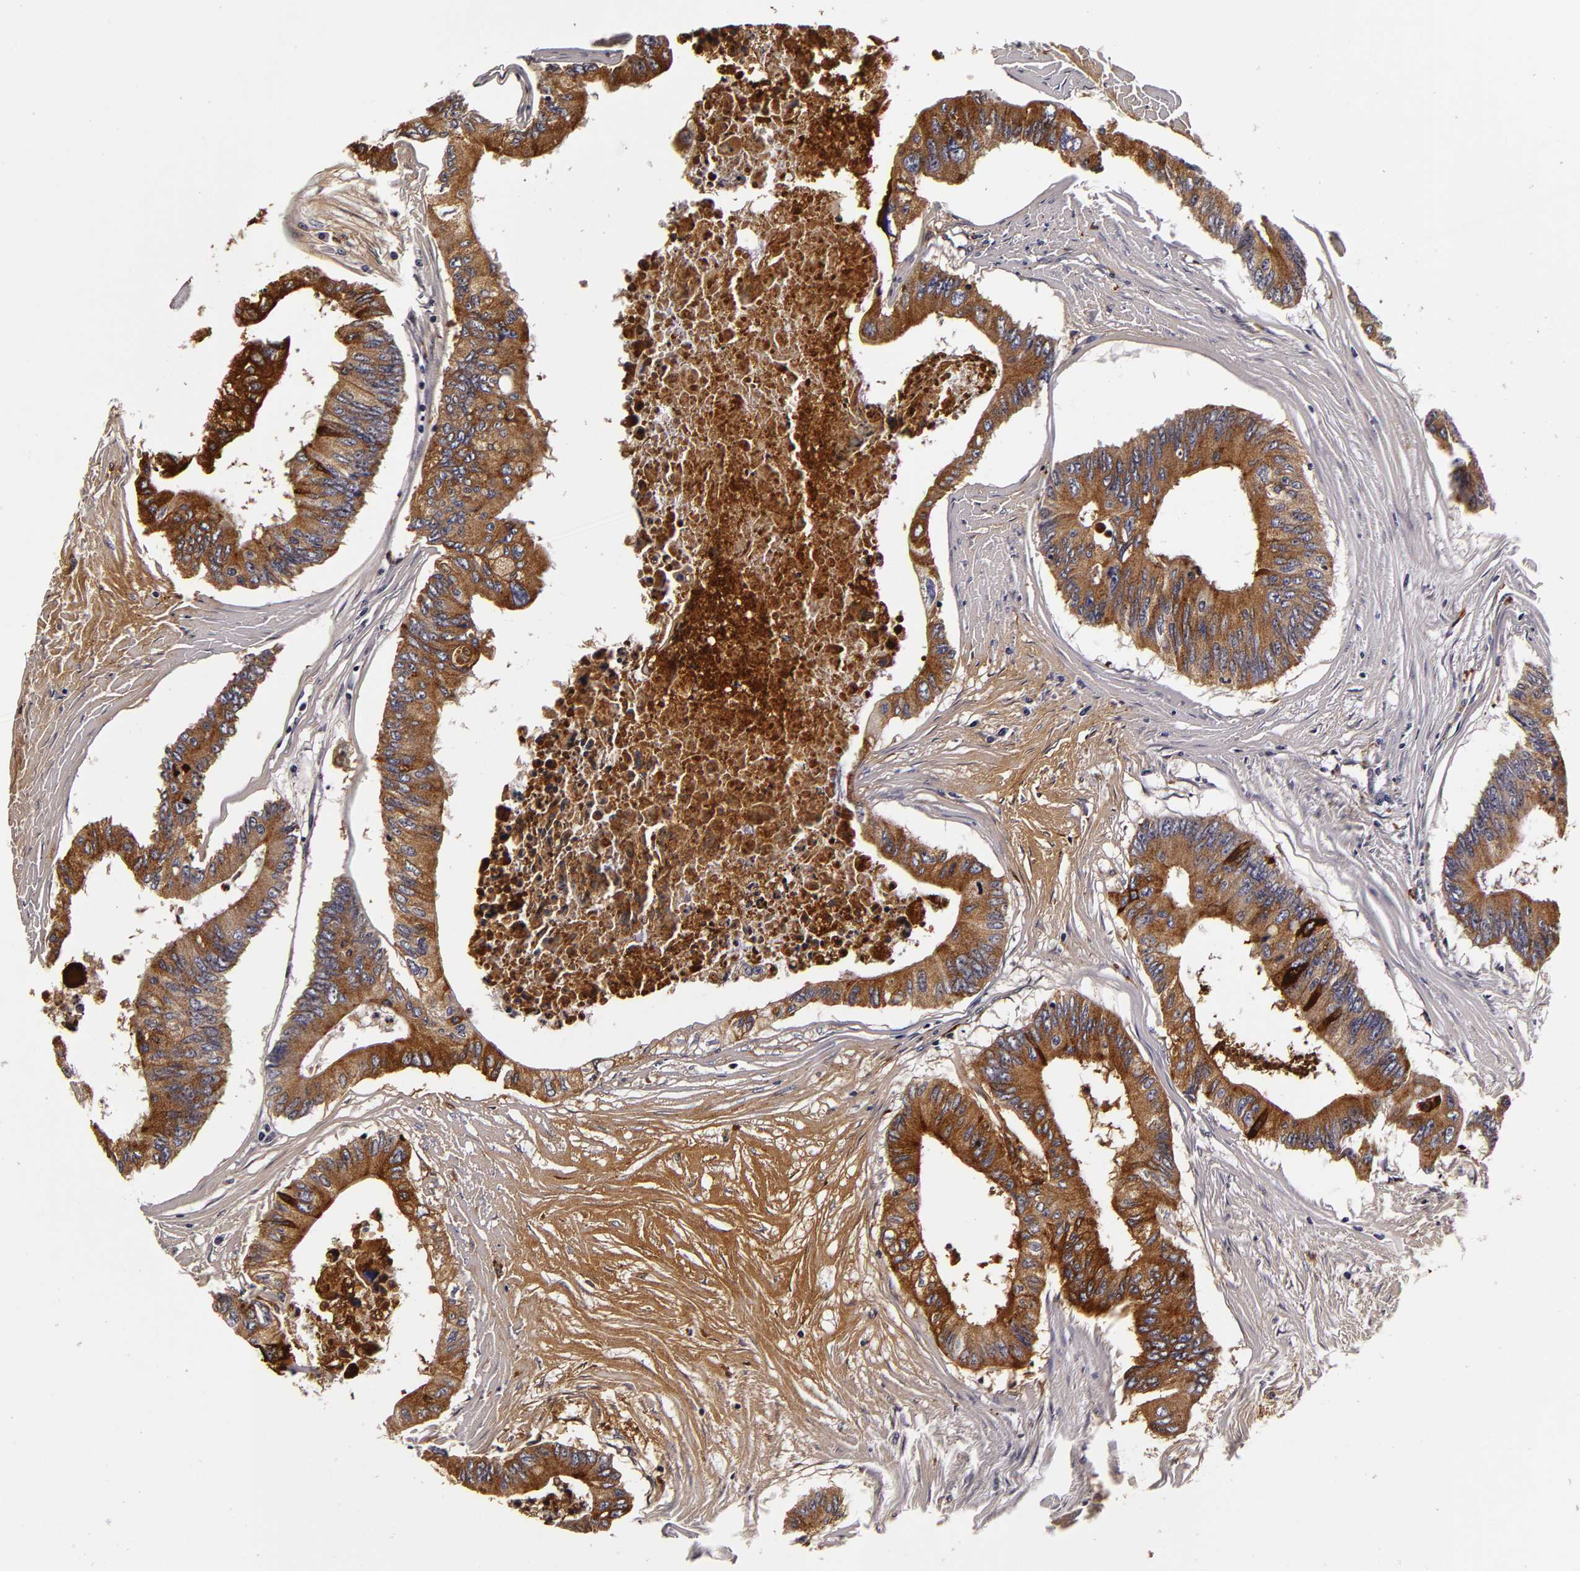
{"staining": {"intensity": "moderate", "quantity": ">75%", "location": "cytoplasmic/membranous"}, "tissue": "colorectal cancer", "cell_type": "Tumor cells", "image_type": "cancer", "snomed": [{"axis": "morphology", "description": "Adenocarcinoma, NOS"}, {"axis": "topography", "description": "Colon"}], "caption": "Immunohistochemical staining of human colorectal cancer (adenocarcinoma) demonstrates medium levels of moderate cytoplasmic/membranous protein positivity in approximately >75% of tumor cells.", "gene": "LGALS3BP", "patient": {"sex": "male", "age": 65}}